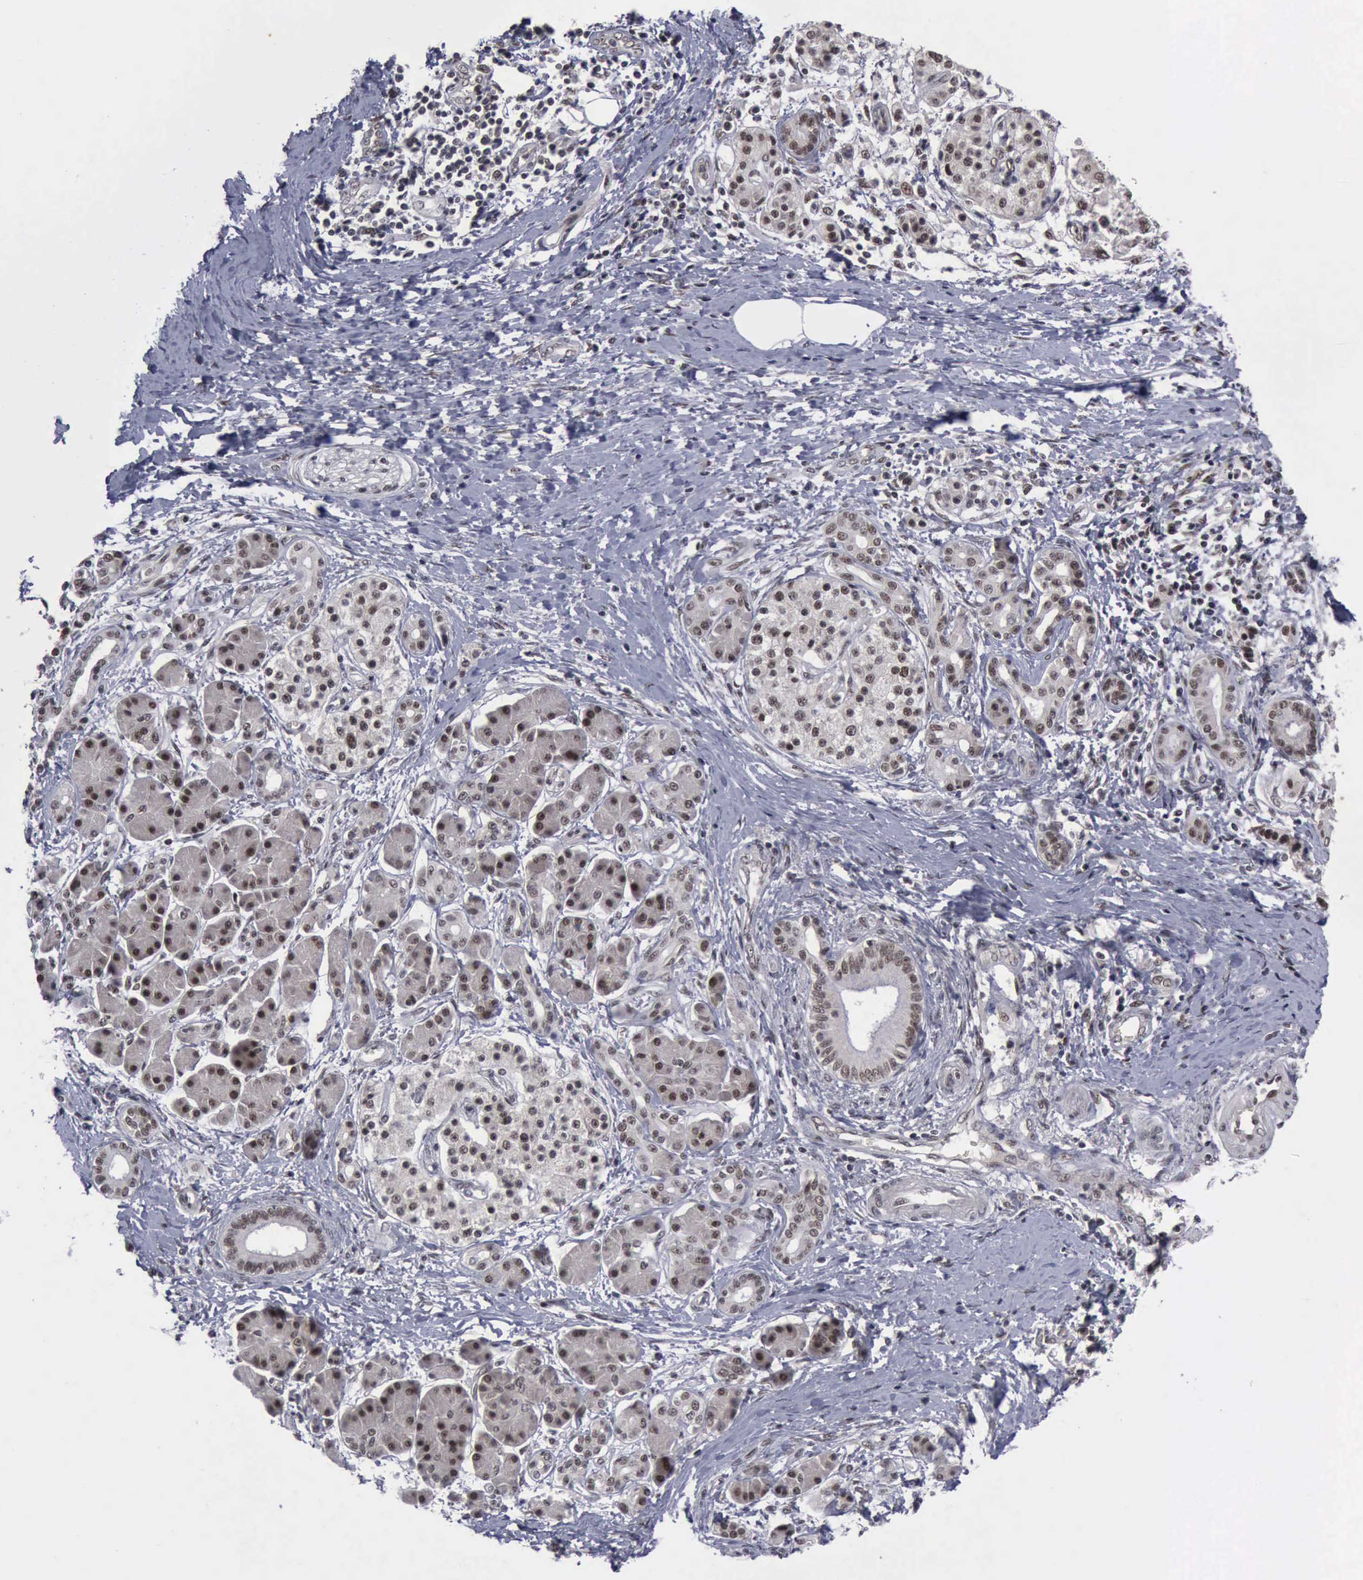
{"staining": {"intensity": "weak", "quantity": ">75%", "location": "nuclear"}, "tissue": "pancreatic cancer", "cell_type": "Tumor cells", "image_type": "cancer", "snomed": [{"axis": "morphology", "description": "Adenocarcinoma, NOS"}, {"axis": "topography", "description": "Pancreas"}], "caption": "There is low levels of weak nuclear positivity in tumor cells of adenocarcinoma (pancreatic), as demonstrated by immunohistochemical staining (brown color).", "gene": "ATM", "patient": {"sex": "female", "age": 66}}